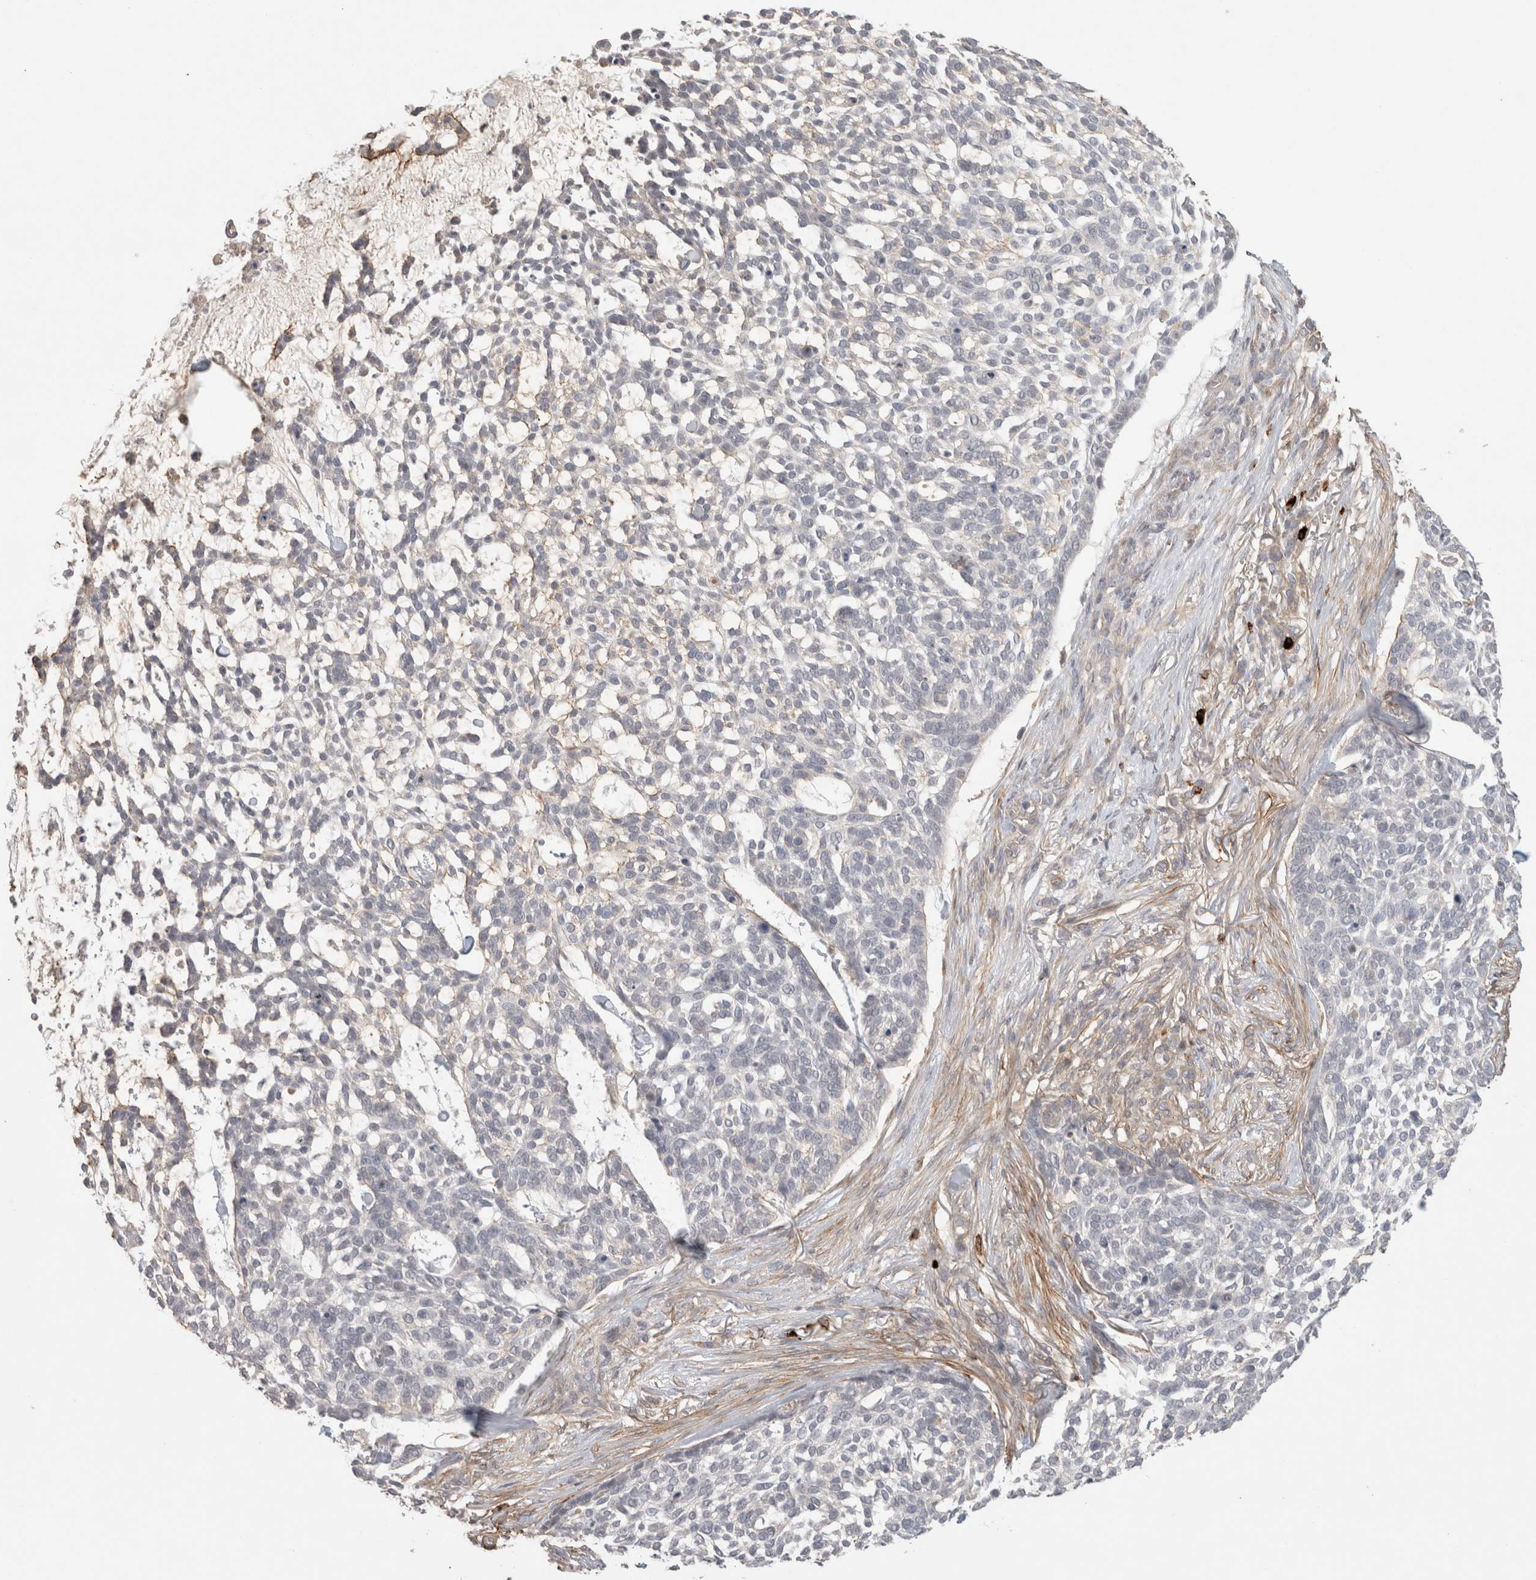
{"staining": {"intensity": "negative", "quantity": "none", "location": "none"}, "tissue": "skin cancer", "cell_type": "Tumor cells", "image_type": "cancer", "snomed": [{"axis": "morphology", "description": "Basal cell carcinoma"}, {"axis": "topography", "description": "Skin"}], "caption": "Histopathology image shows no significant protein expression in tumor cells of skin cancer. The staining was performed using DAB (3,3'-diaminobenzidine) to visualize the protein expression in brown, while the nuclei were stained in blue with hematoxylin (Magnification: 20x).", "gene": "HSPG2", "patient": {"sex": "female", "age": 64}}